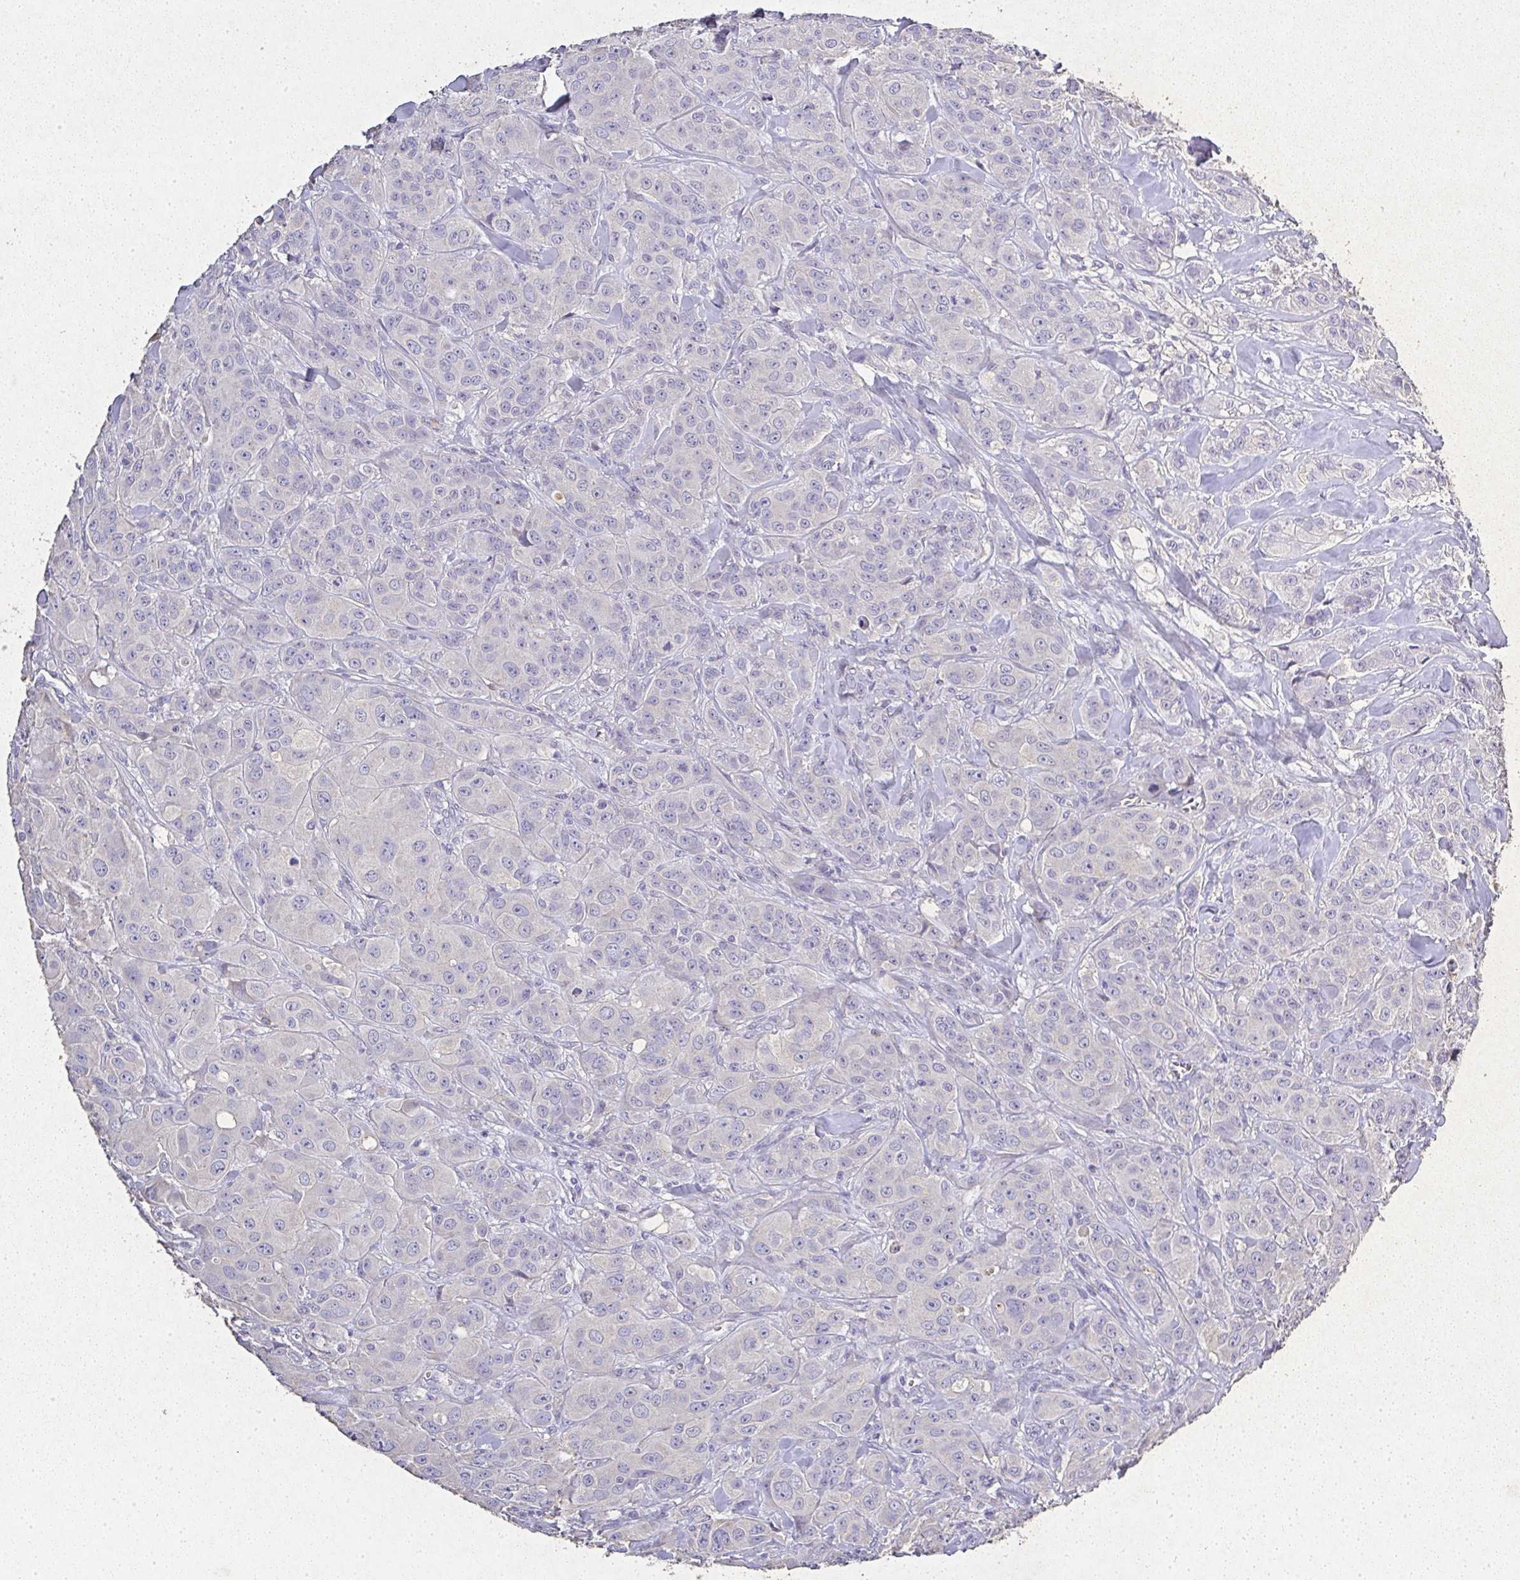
{"staining": {"intensity": "negative", "quantity": "none", "location": "none"}, "tissue": "breast cancer", "cell_type": "Tumor cells", "image_type": "cancer", "snomed": [{"axis": "morphology", "description": "Normal tissue, NOS"}, {"axis": "morphology", "description": "Duct carcinoma"}, {"axis": "topography", "description": "Breast"}], "caption": "IHC histopathology image of human intraductal carcinoma (breast) stained for a protein (brown), which displays no staining in tumor cells.", "gene": "RPS2", "patient": {"sex": "female", "age": 43}}